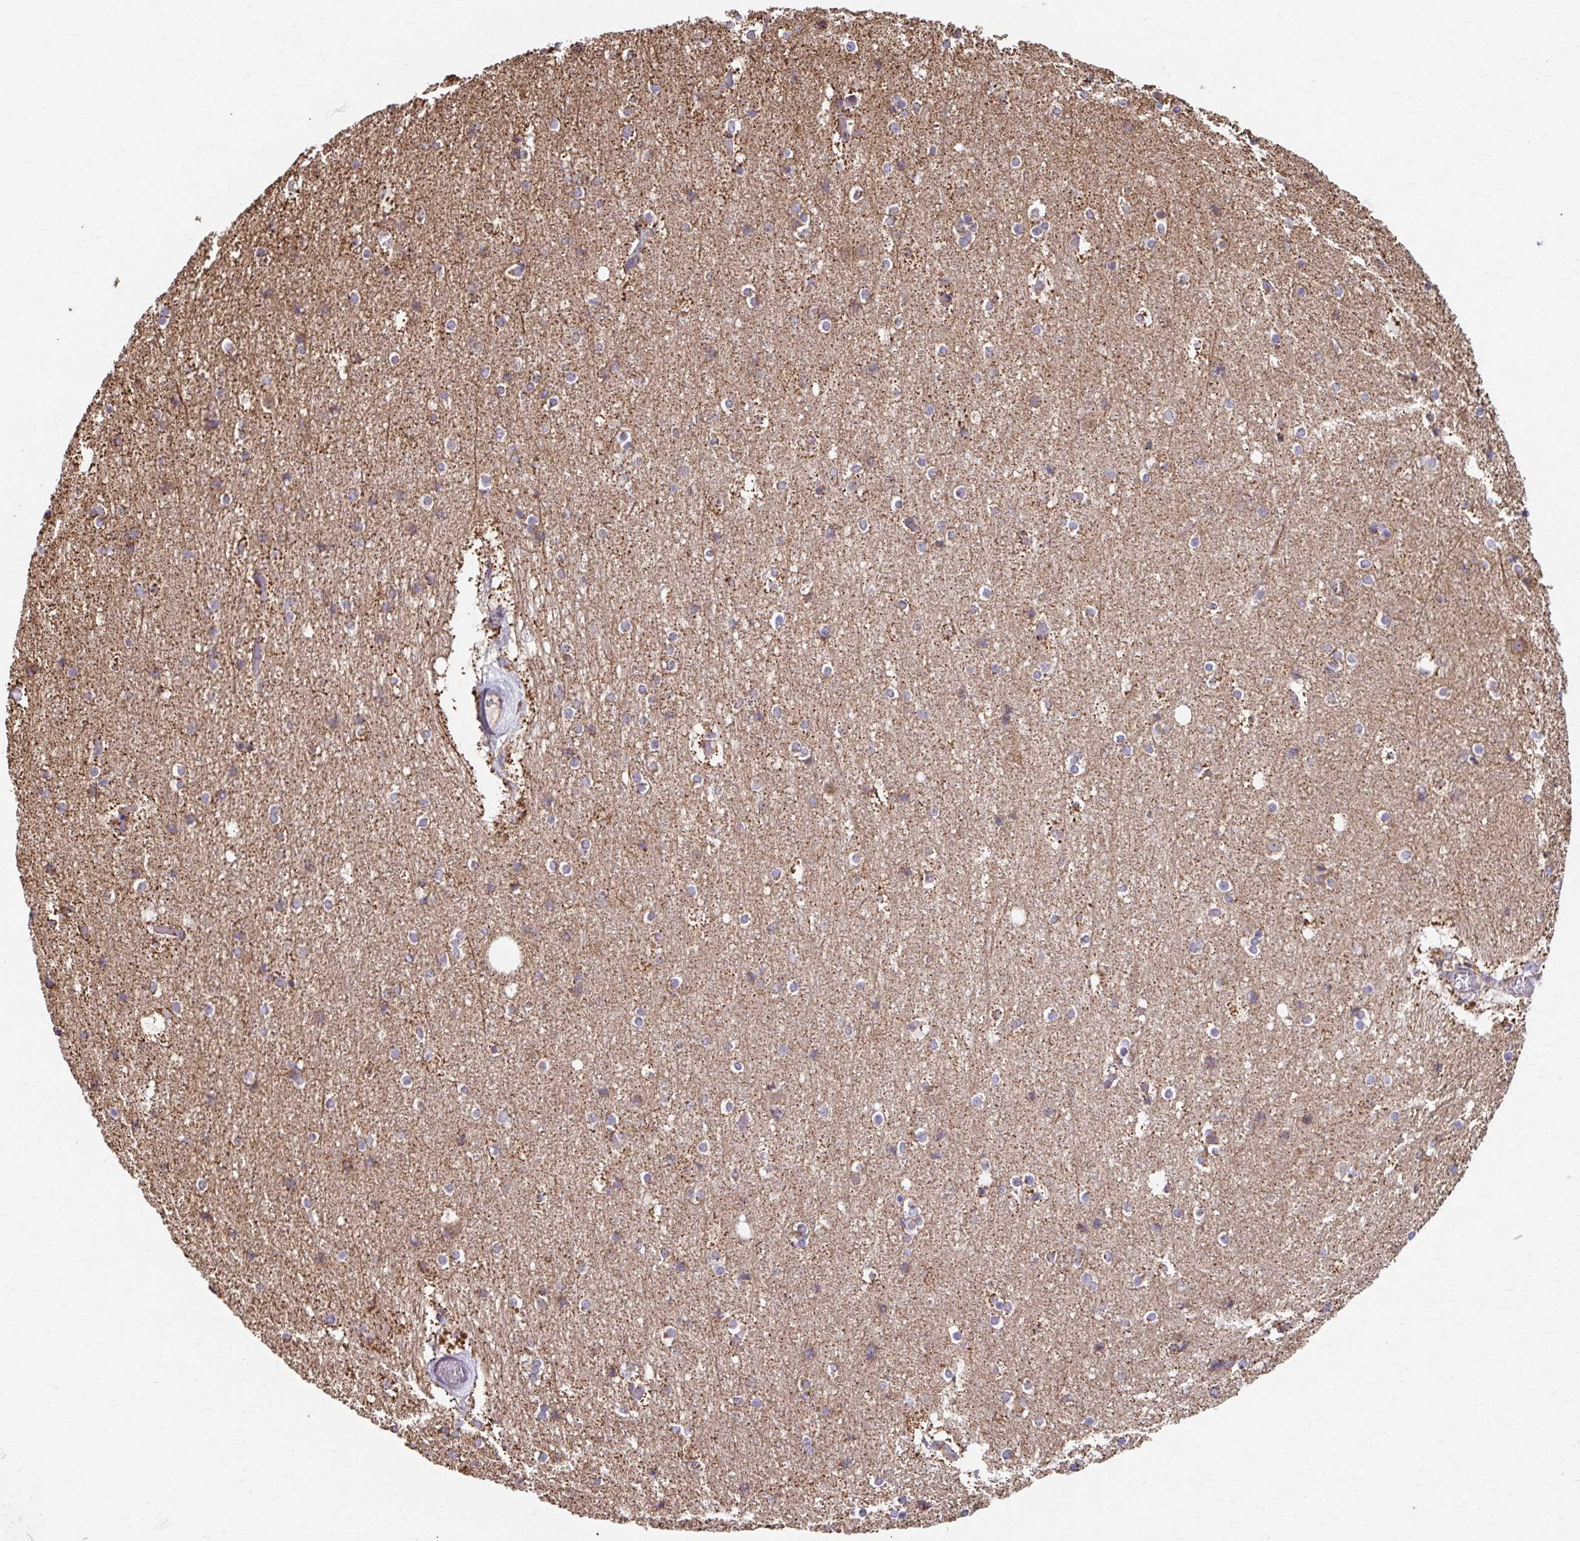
{"staining": {"intensity": "negative", "quantity": "none", "location": "none"}, "tissue": "cerebral cortex", "cell_type": "Endothelial cells", "image_type": "normal", "snomed": [{"axis": "morphology", "description": "Normal tissue, NOS"}, {"axis": "topography", "description": "Cerebral cortex"}], "caption": "The photomicrograph exhibits no staining of endothelial cells in normal cerebral cortex.", "gene": "KLHL34", "patient": {"sex": "female", "age": 52}}